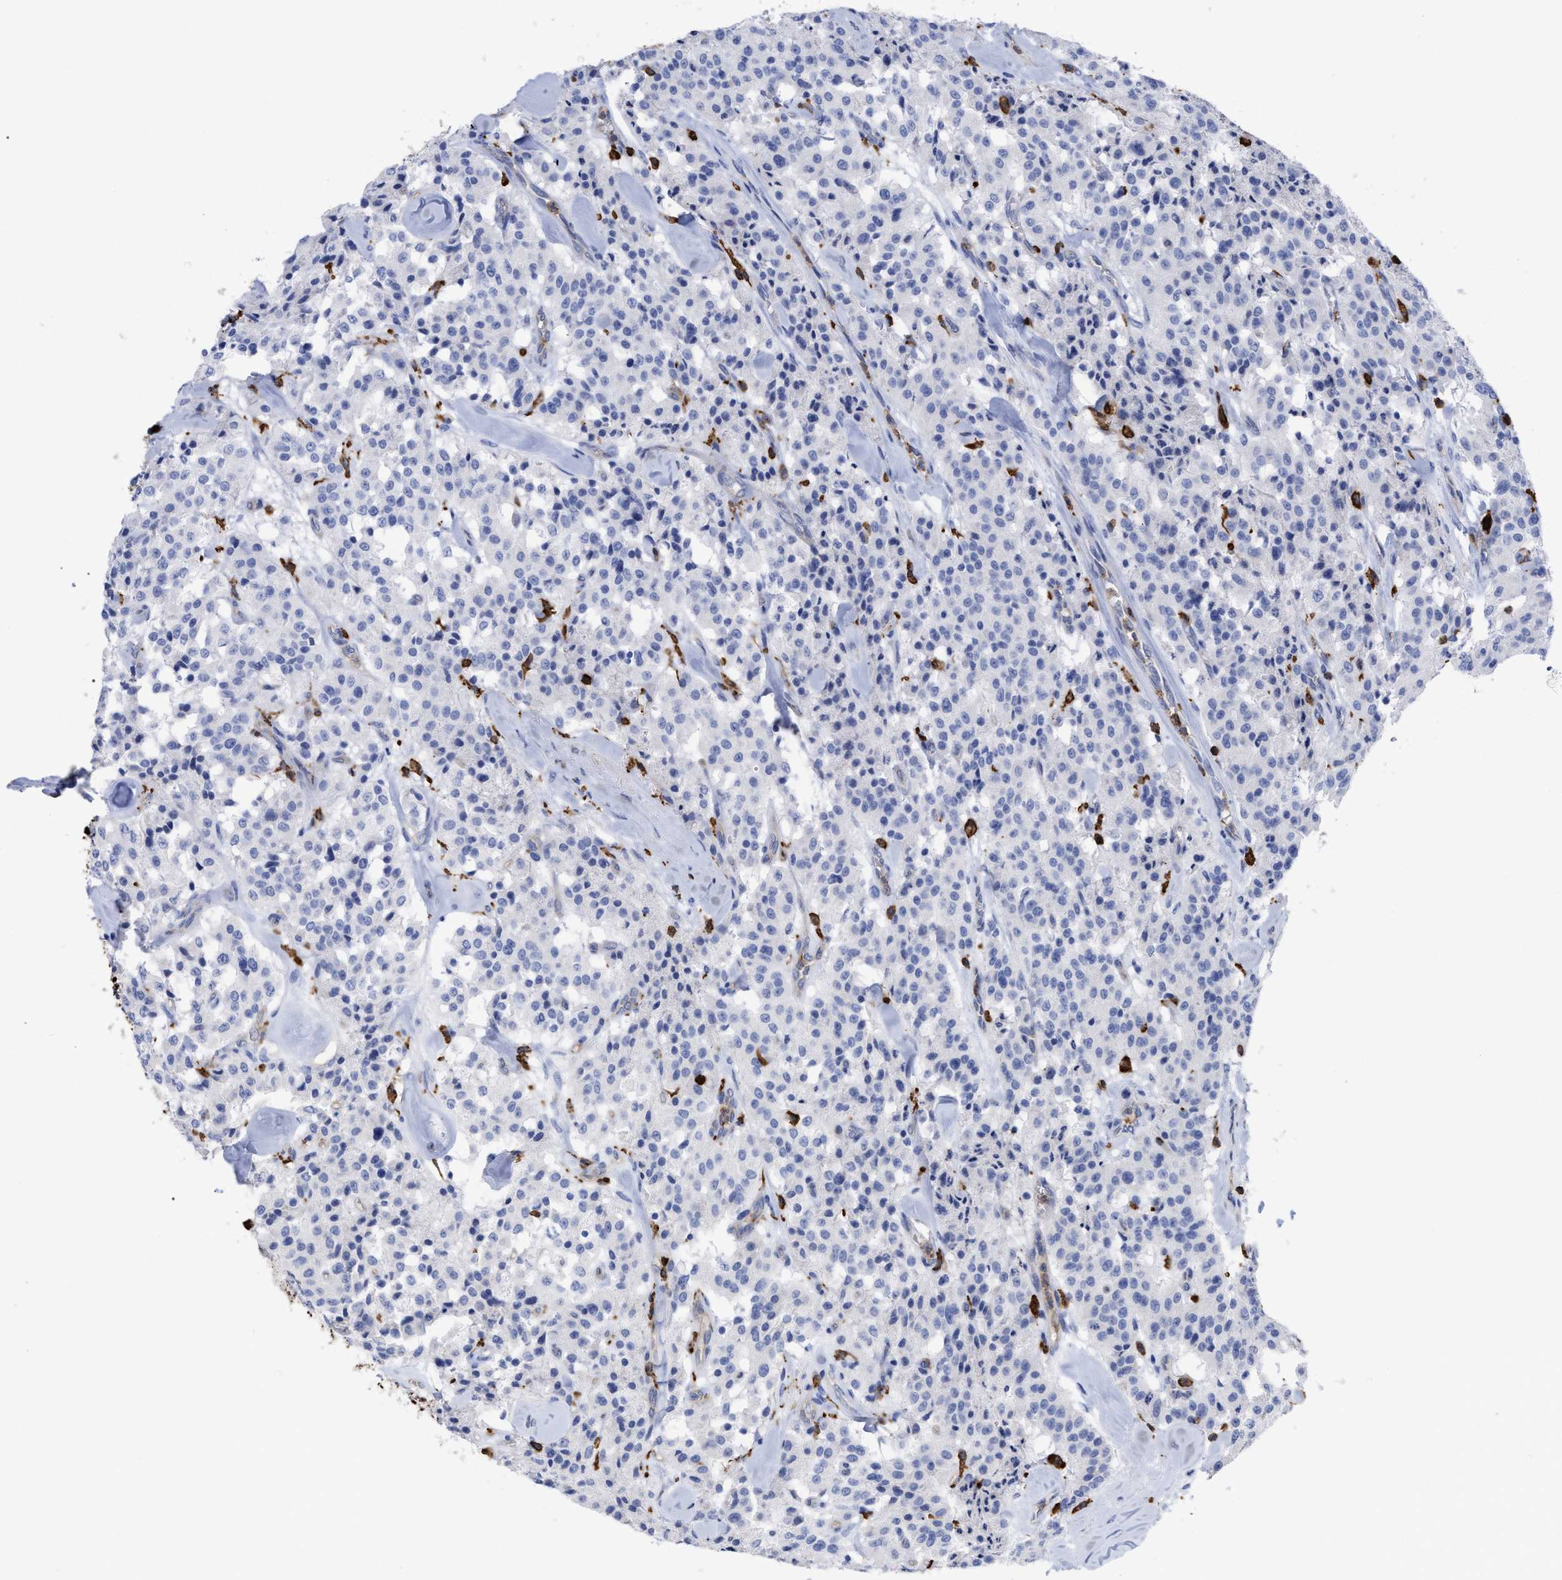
{"staining": {"intensity": "negative", "quantity": "none", "location": "none"}, "tissue": "carcinoid", "cell_type": "Tumor cells", "image_type": "cancer", "snomed": [{"axis": "morphology", "description": "Carcinoid, malignant, NOS"}, {"axis": "topography", "description": "Lung"}], "caption": "Immunohistochemical staining of carcinoid (malignant) demonstrates no significant expression in tumor cells. (DAB immunohistochemistry visualized using brightfield microscopy, high magnification).", "gene": "HCLS1", "patient": {"sex": "male", "age": 30}}